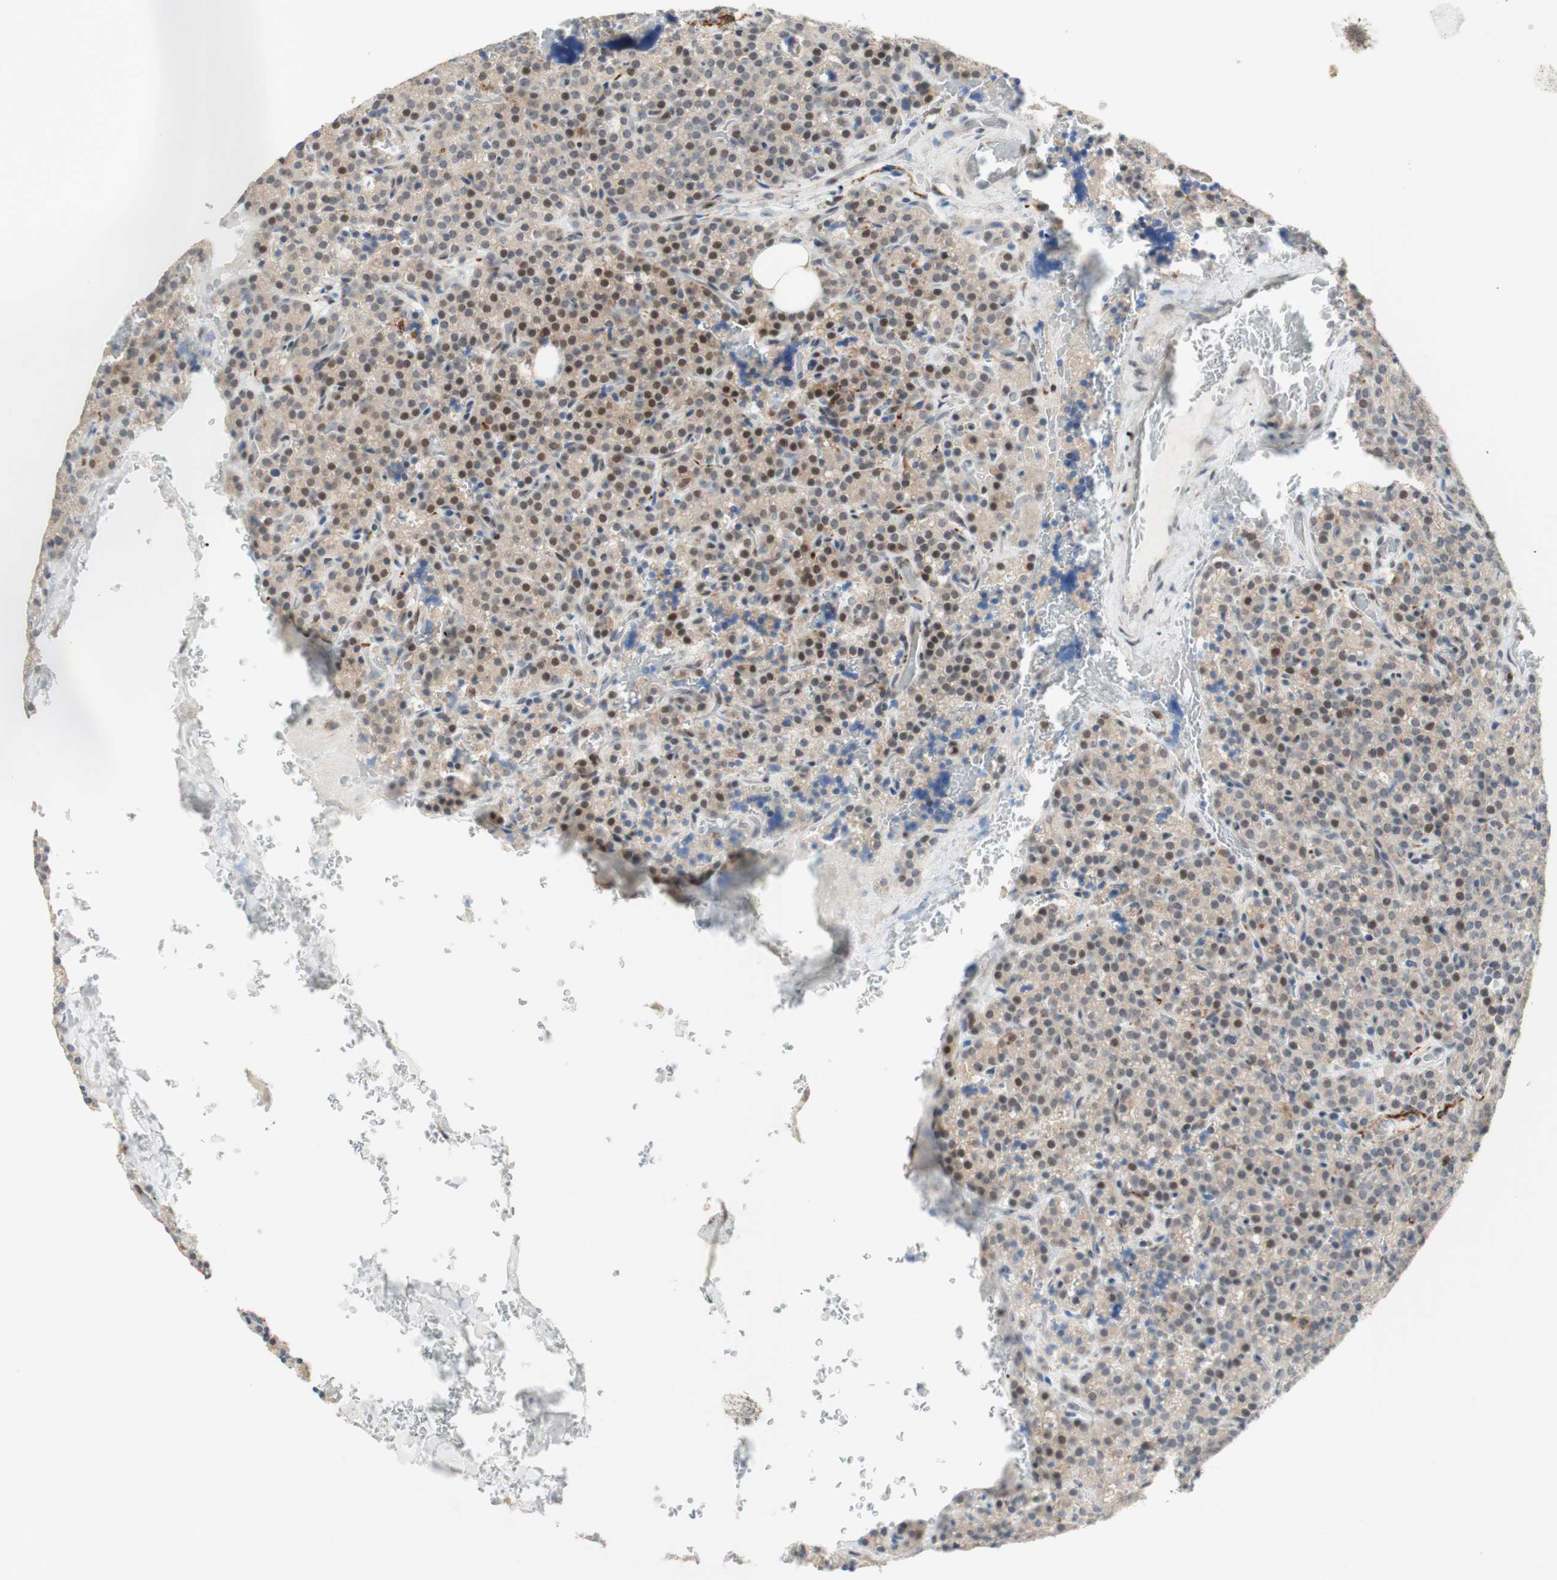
{"staining": {"intensity": "moderate", "quantity": "25%-75%", "location": "cytoplasmic/membranous,nuclear"}, "tissue": "parathyroid gland", "cell_type": "Glandular cells", "image_type": "normal", "snomed": [{"axis": "morphology", "description": "Normal tissue, NOS"}, {"axis": "topography", "description": "Parathyroid gland"}], "caption": "Benign parathyroid gland demonstrates moderate cytoplasmic/membranous,nuclear positivity in about 25%-75% of glandular cells.", "gene": "GAPT", "patient": {"sex": "female", "age": 47}}